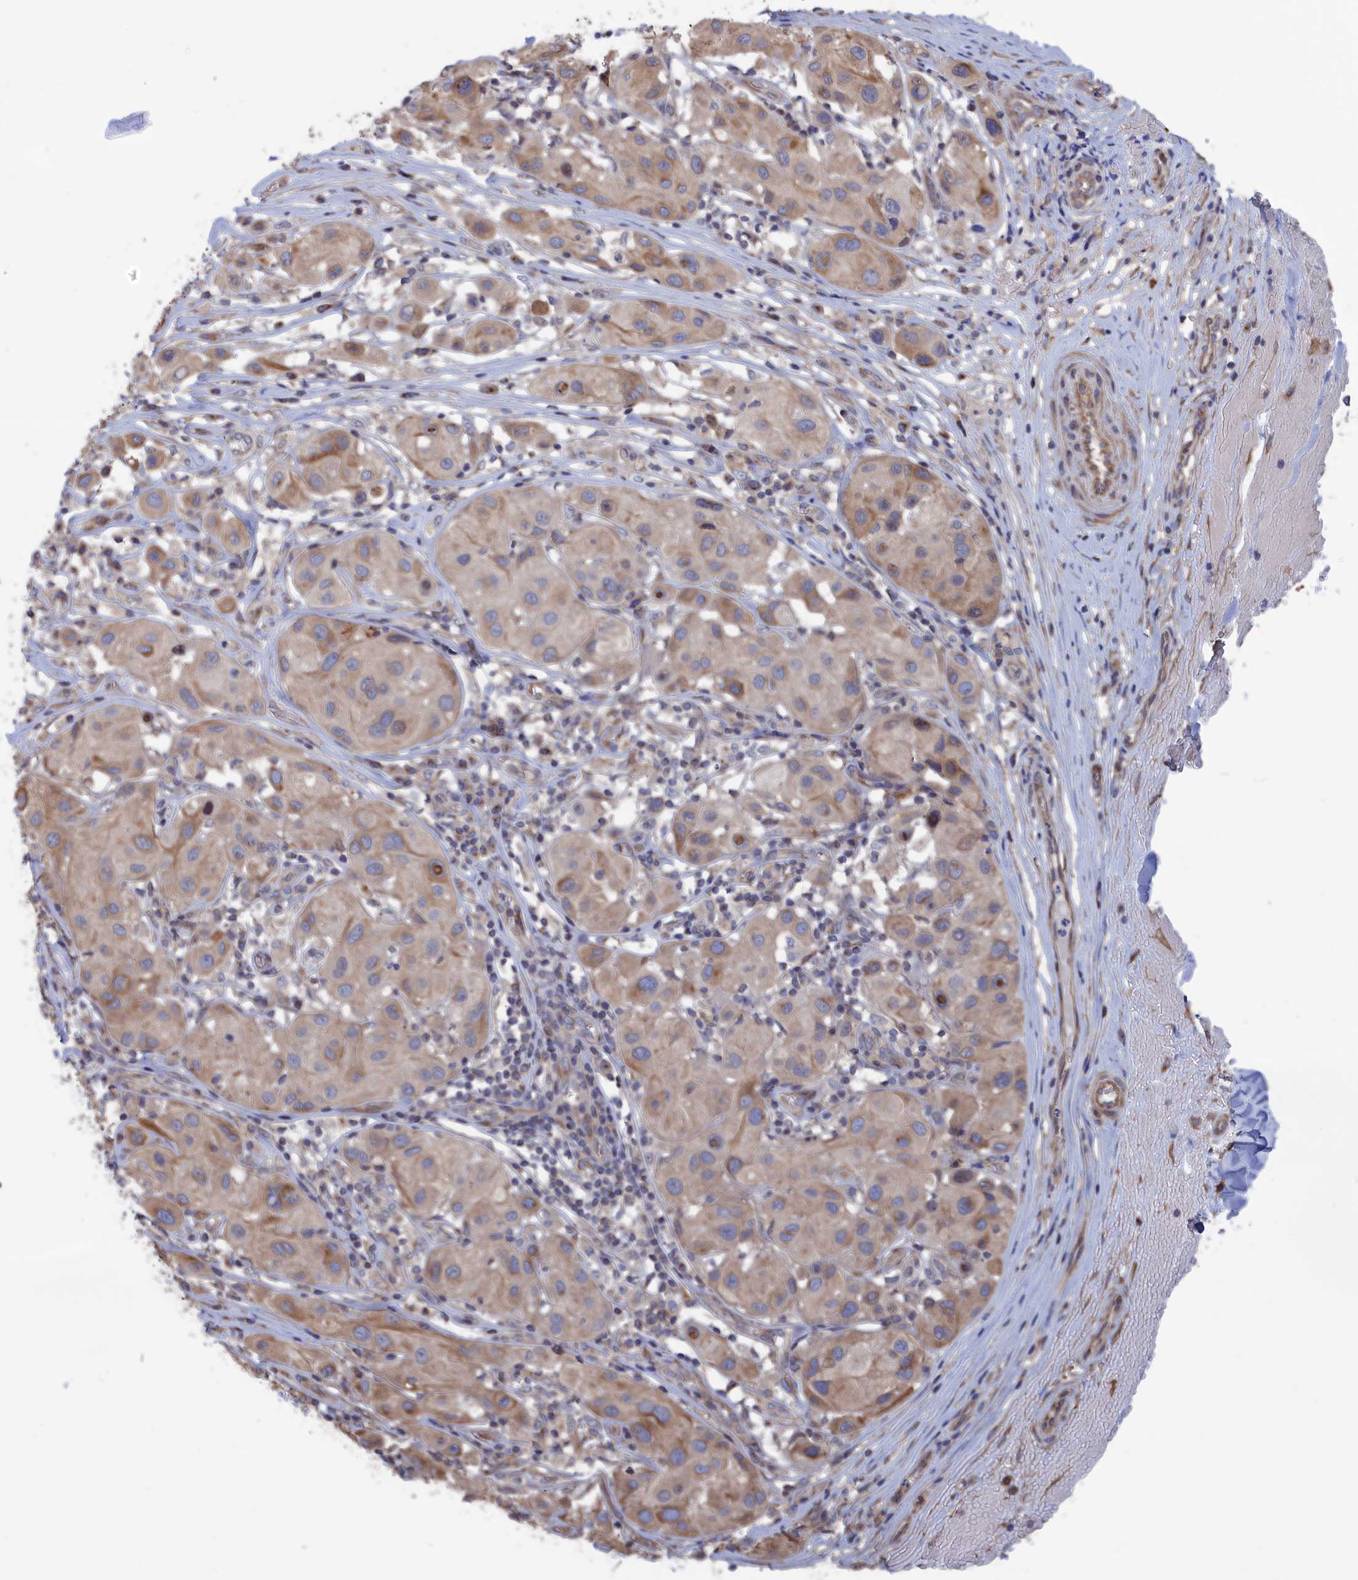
{"staining": {"intensity": "weak", "quantity": "25%-75%", "location": "cytoplasmic/membranous"}, "tissue": "melanoma", "cell_type": "Tumor cells", "image_type": "cancer", "snomed": [{"axis": "morphology", "description": "Malignant melanoma, Metastatic site"}, {"axis": "topography", "description": "Skin"}], "caption": "Tumor cells display low levels of weak cytoplasmic/membranous positivity in about 25%-75% of cells in human melanoma. (IHC, brightfield microscopy, high magnification).", "gene": "NUTF2", "patient": {"sex": "male", "age": 41}}